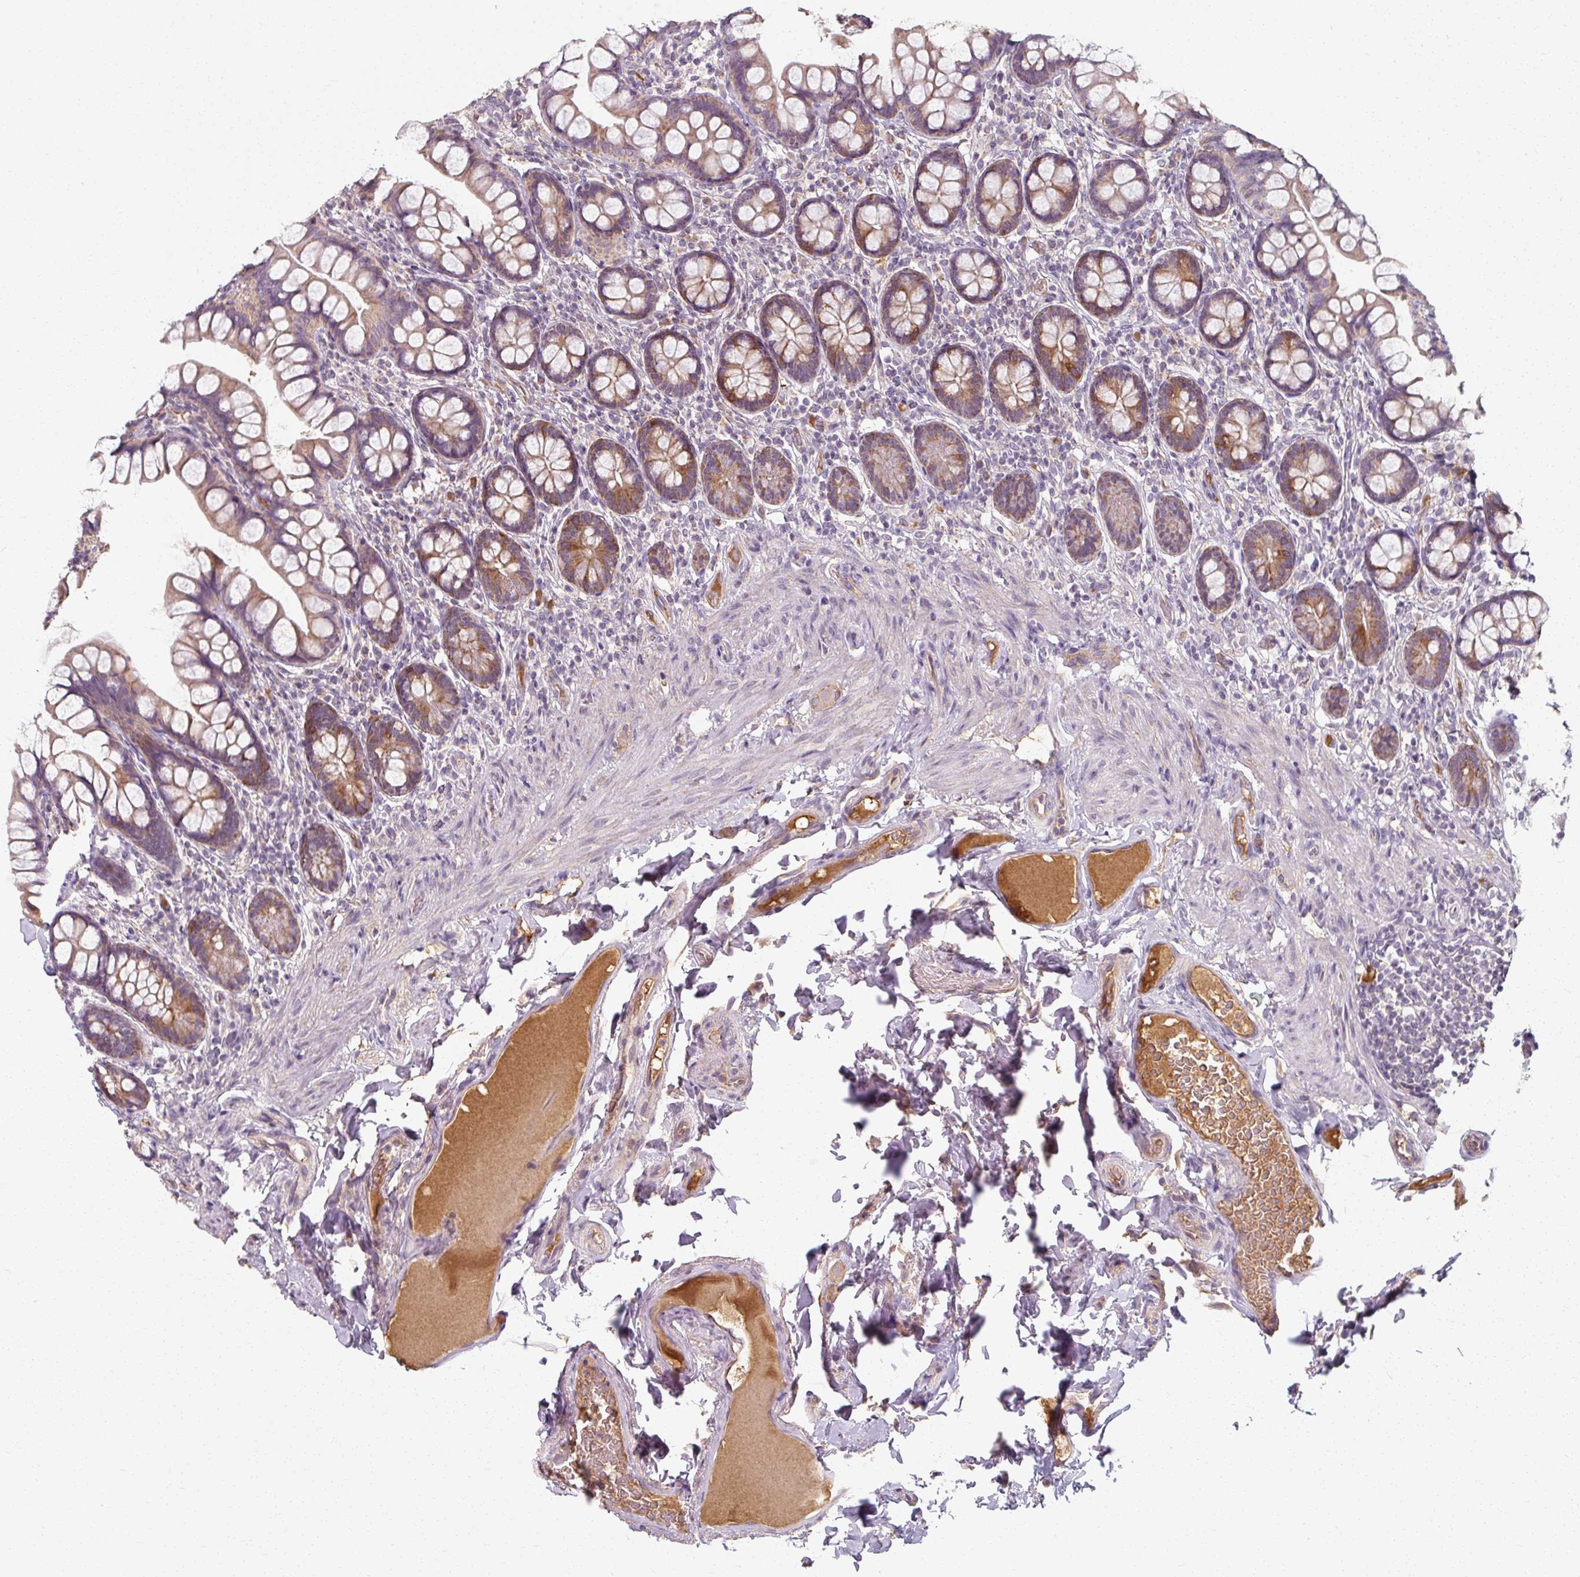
{"staining": {"intensity": "moderate", "quantity": ">75%", "location": "cytoplasmic/membranous"}, "tissue": "small intestine", "cell_type": "Glandular cells", "image_type": "normal", "snomed": [{"axis": "morphology", "description": "Normal tissue, NOS"}, {"axis": "topography", "description": "Small intestine"}], "caption": "DAB (3,3'-diaminobenzidine) immunohistochemical staining of unremarkable small intestine exhibits moderate cytoplasmic/membranous protein expression in about >75% of glandular cells. (Brightfield microscopy of DAB IHC at high magnification).", "gene": "TSEN54", "patient": {"sex": "male", "age": 70}}